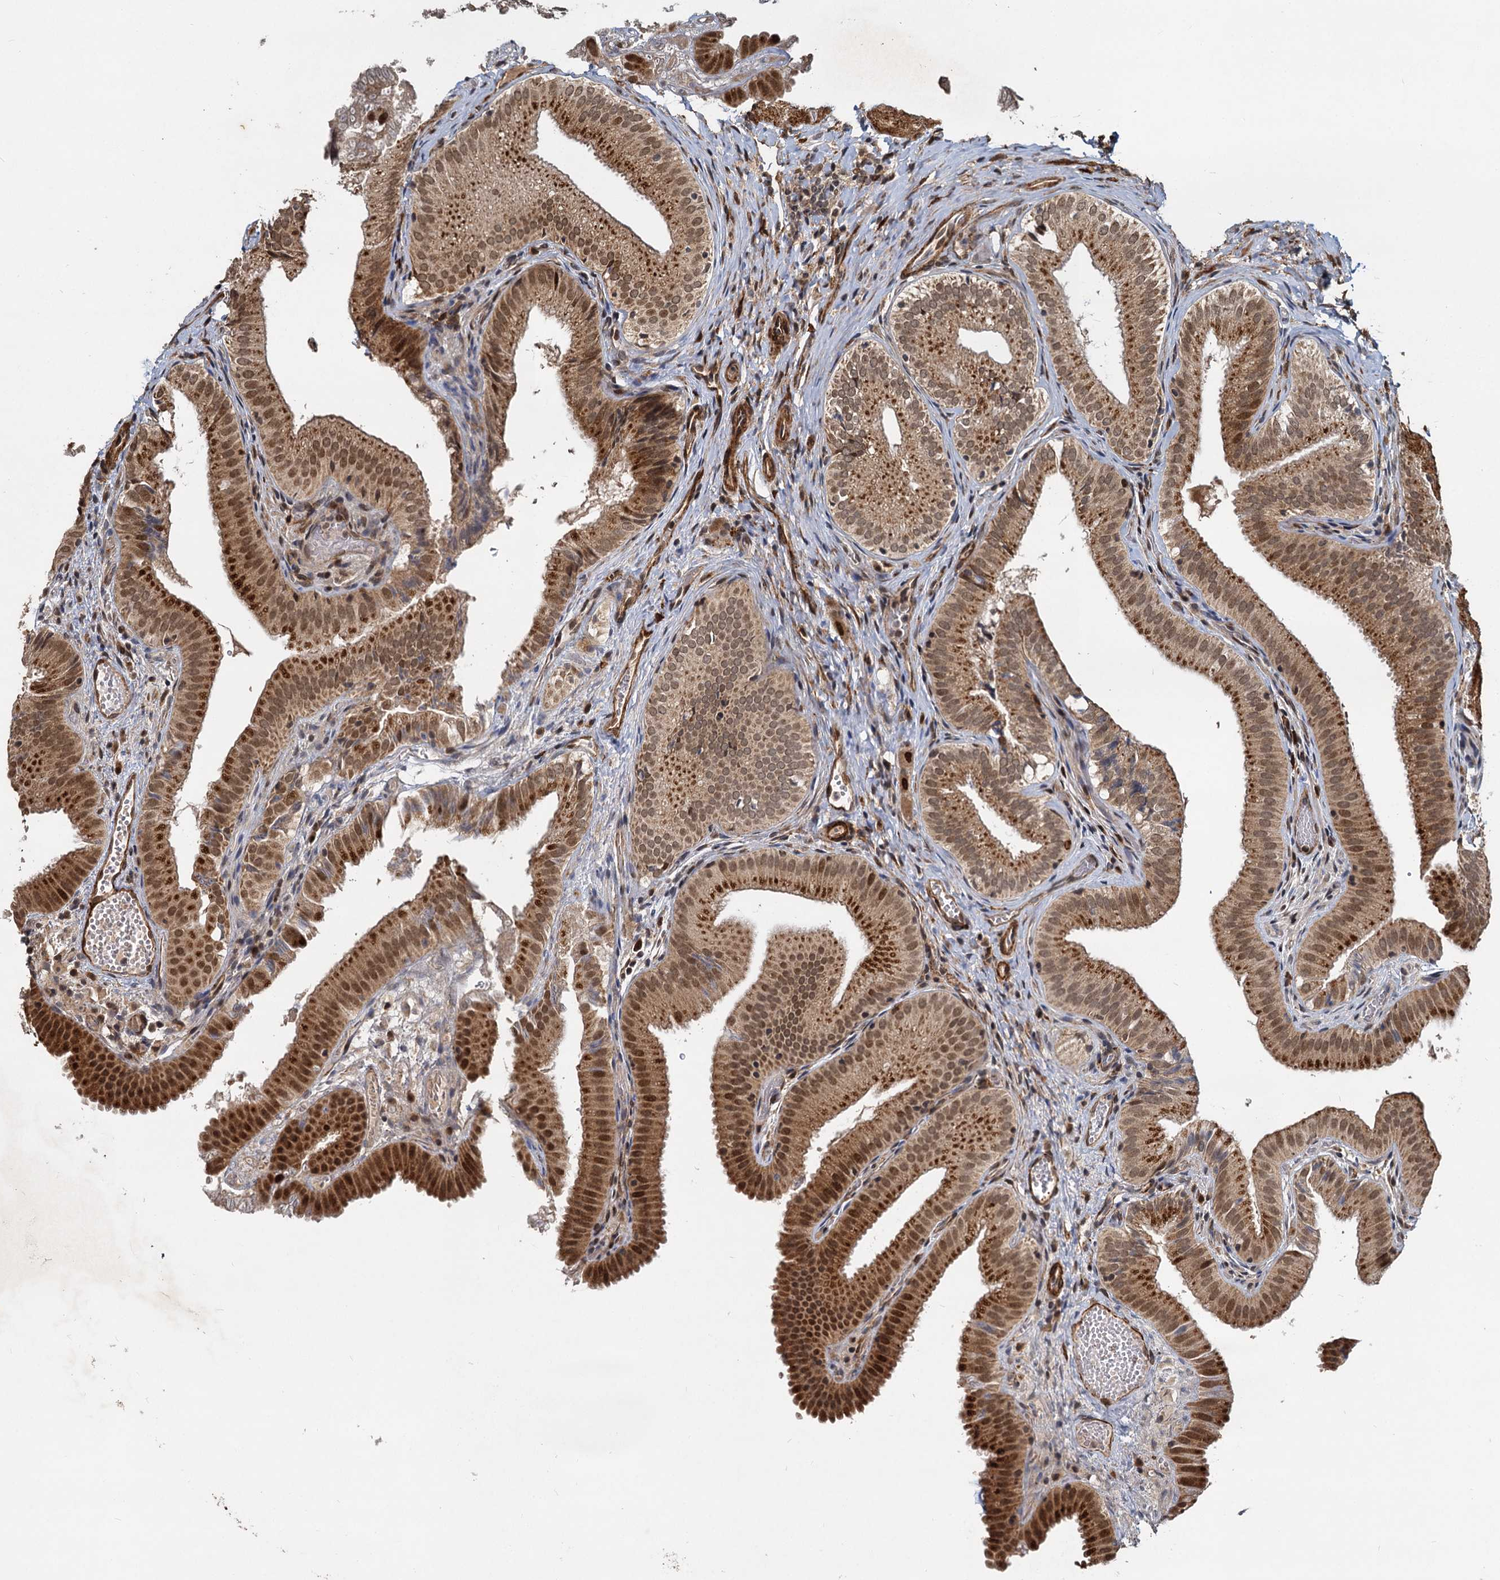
{"staining": {"intensity": "strong", "quantity": ">75%", "location": "cytoplasmic/membranous,nuclear"}, "tissue": "gallbladder", "cell_type": "Glandular cells", "image_type": "normal", "snomed": [{"axis": "morphology", "description": "Normal tissue, NOS"}, {"axis": "topography", "description": "Gallbladder"}], "caption": "Strong cytoplasmic/membranous,nuclear protein positivity is appreciated in about >75% of glandular cells in gallbladder.", "gene": "TRIM23", "patient": {"sex": "female", "age": 30}}